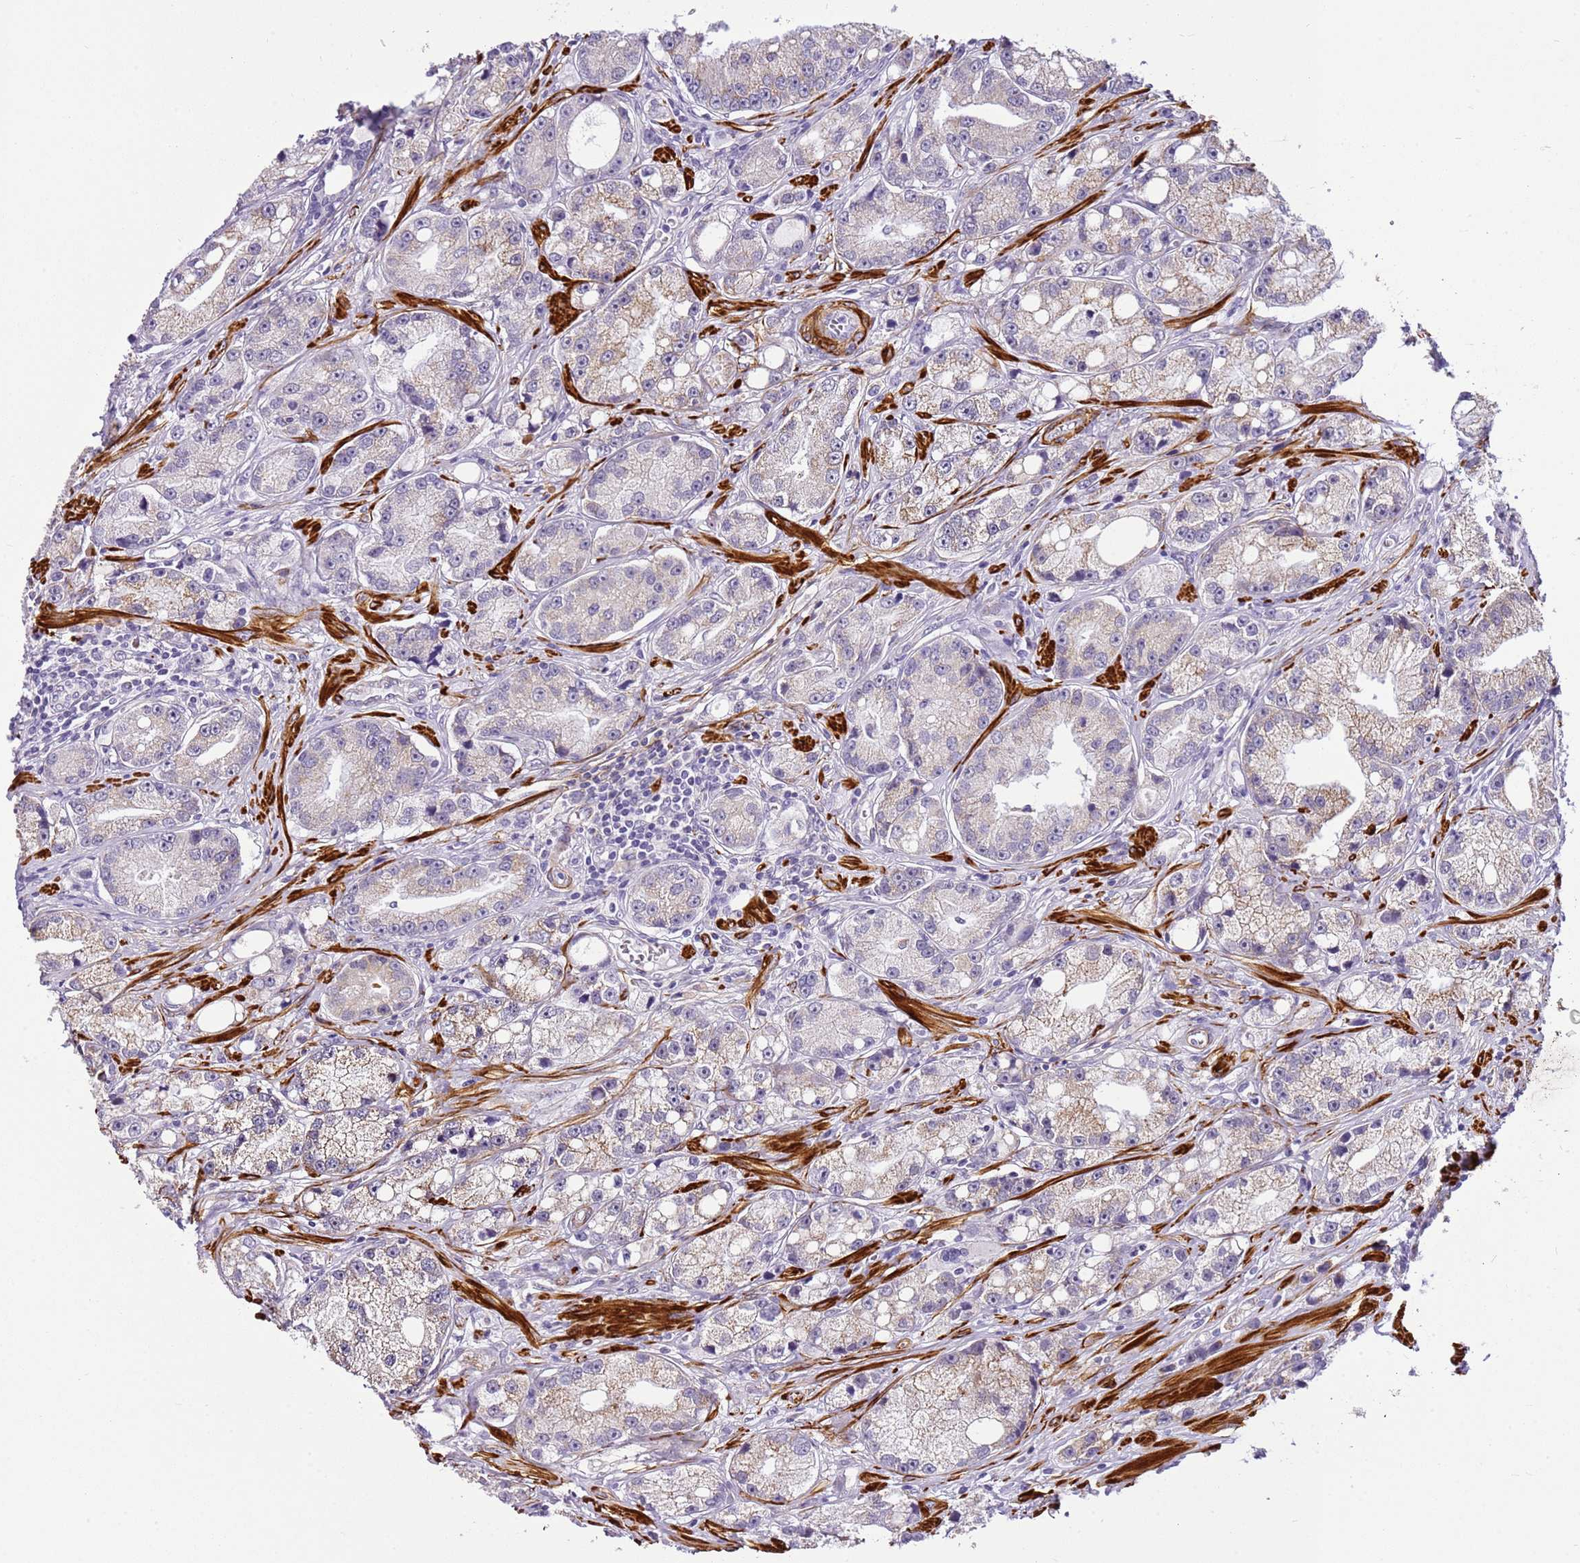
{"staining": {"intensity": "weak", "quantity": "25%-75%", "location": "cytoplasmic/membranous"}, "tissue": "prostate cancer", "cell_type": "Tumor cells", "image_type": "cancer", "snomed": [{"axis": "morphology", "description": "Adenocarcinoma, High grade"}, {"axis": "topography", "description": "Prostate"}], "caption": "Tumor cells demonstrate low levels of weak cytoplasmic/membranous positivity in about 25%-75% of cells in prostate cancer. Immunohistochemistry (ihc) stains the protein of interest in brown and the nuclei are stained blue.", "gene": "SMIM4", "patient": {"sex": "male", "age": 74}}